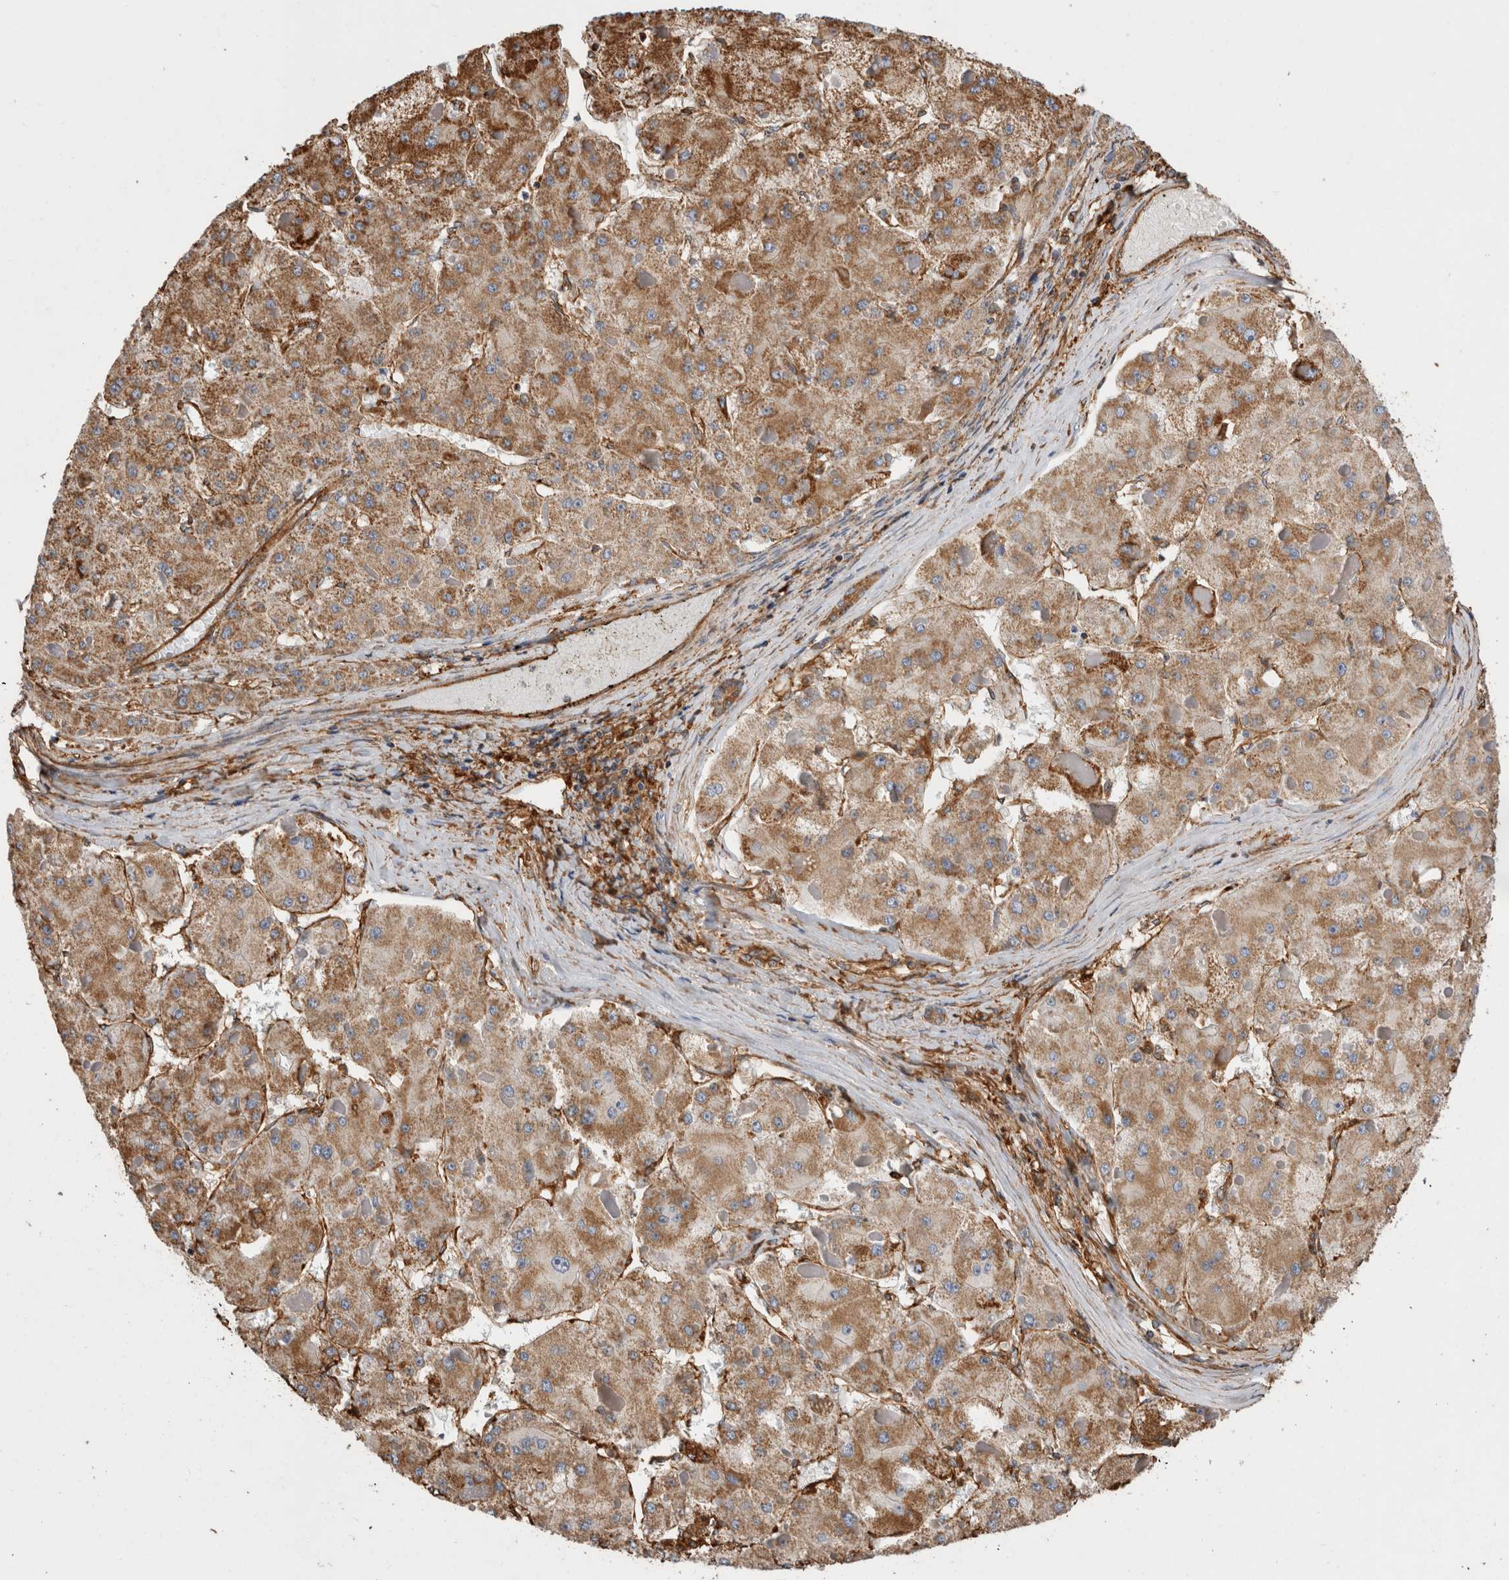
{"staining": {"intensity": "moderate", "quantity": ">75%", "location": "cytoplasmic/membranous"}, "tissue": "liver cancer", "cell_type": "Tumor cells", "image_type": "cancer", "snomed": [{"axis": "morphology", "description": "Carcinoma, Hepatocellular, NOS"}, {"axis": "topography", "description": "Liver"}], "caption": "Immunohistochemistry of human liver cancer (hepatocellular carcinoma) reveals medium levels of moderate cytoplasmic/membranous expression in about >75% of tumor cells.", "gene": "ZNF397", "patient": {"sex": "female", "age": 73}}